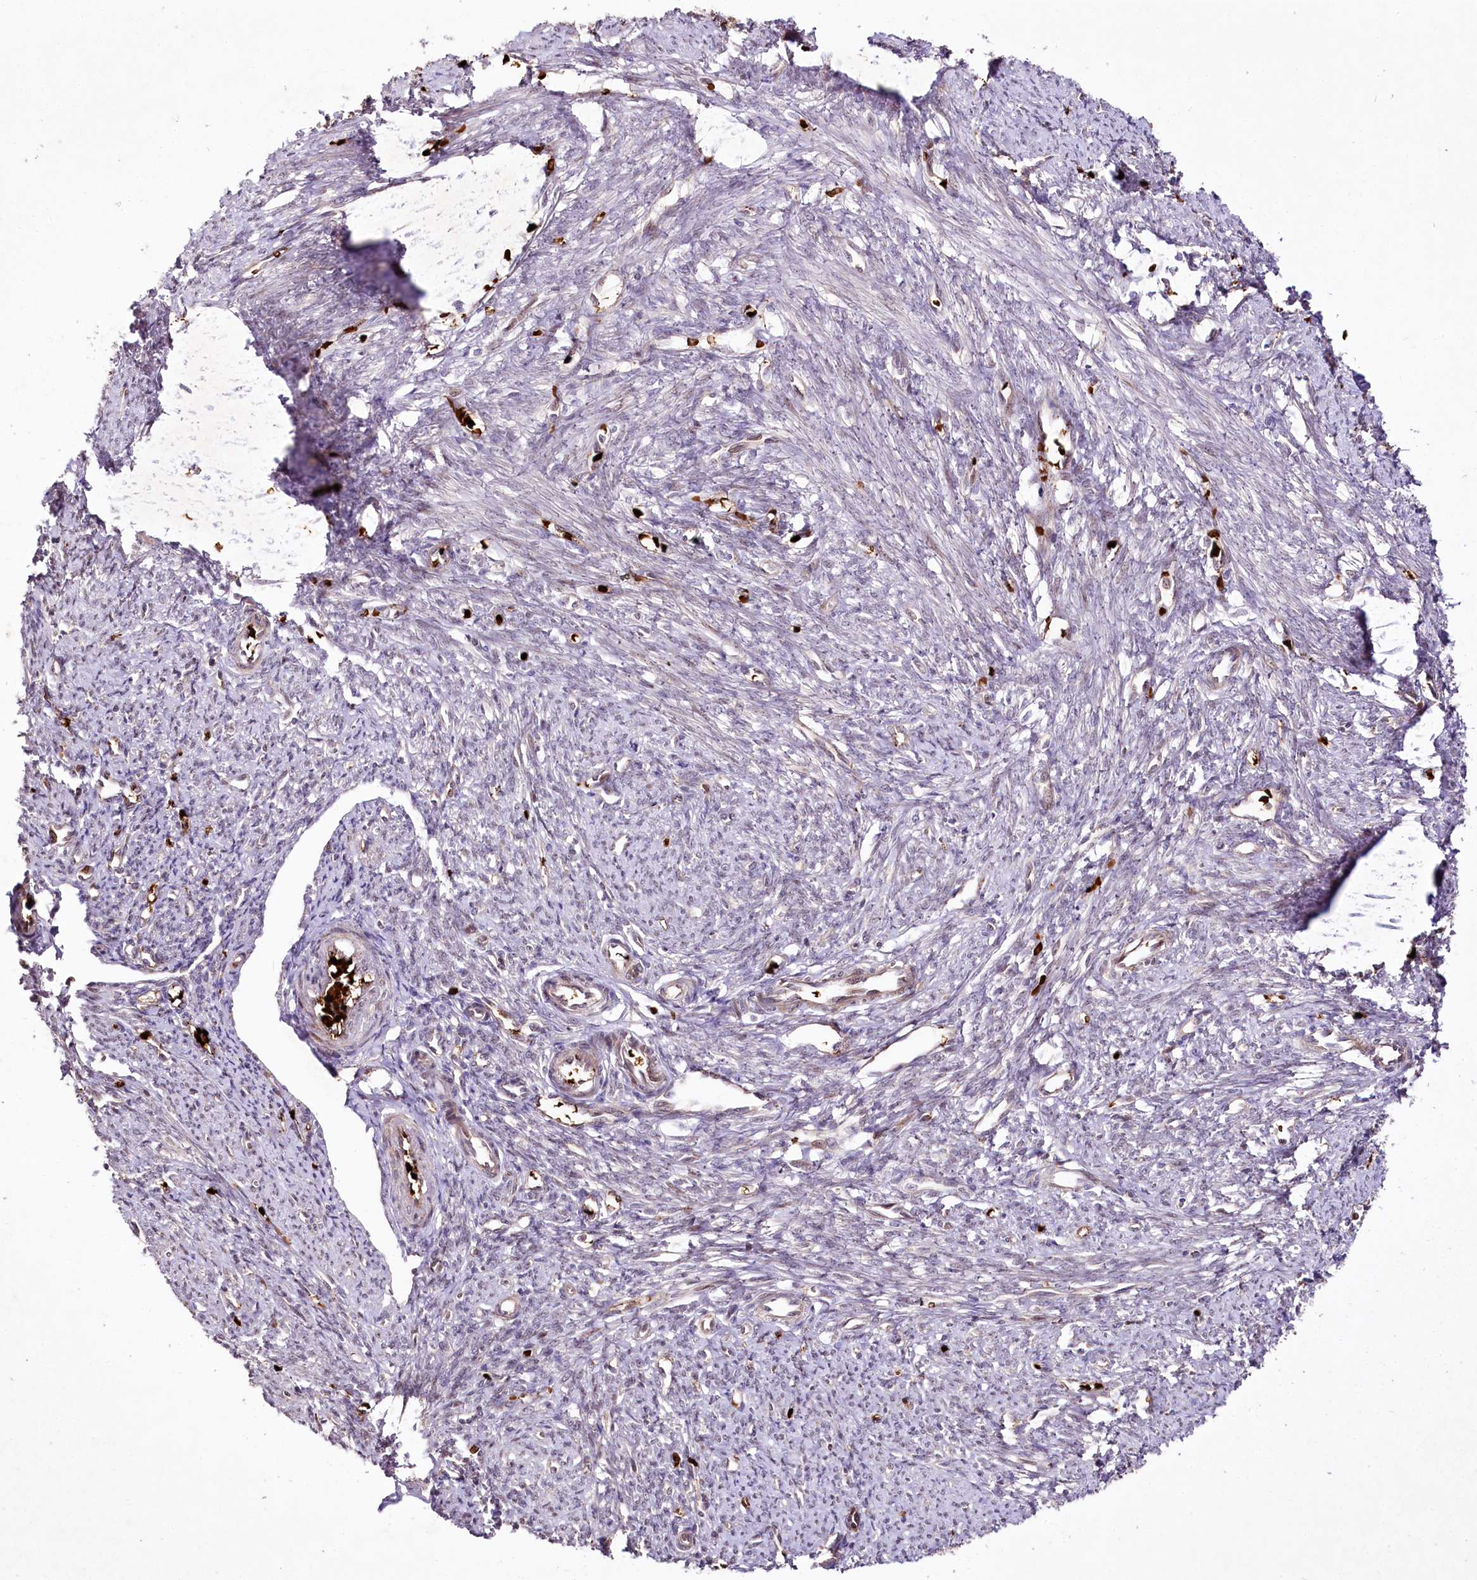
{"staining": {"intensity": "strong", "quantity": "25%-75%", "location": "cytoplasmic/membranous"}, "tissue": "smooth muscle", "cell_type": "Smooth muscle cells", "image_type": "normal", "snomed": [{"axis": "morphology", "description": "Normal tissue, NOS"}, {"axis": "topography", "description": "Smooth muscle"}, {"axis": "topography", "description": "Uterus"}], "caption": "Immunohistochemistry (IHC) (DAB) staining of benign smooth muscle displays strong cytoplasmic/membranous protein positivity in approximately 25%-75% of smooth muscle cells.", "gene": "DMP1", "patient": {"sex": "female", "age": 59}}